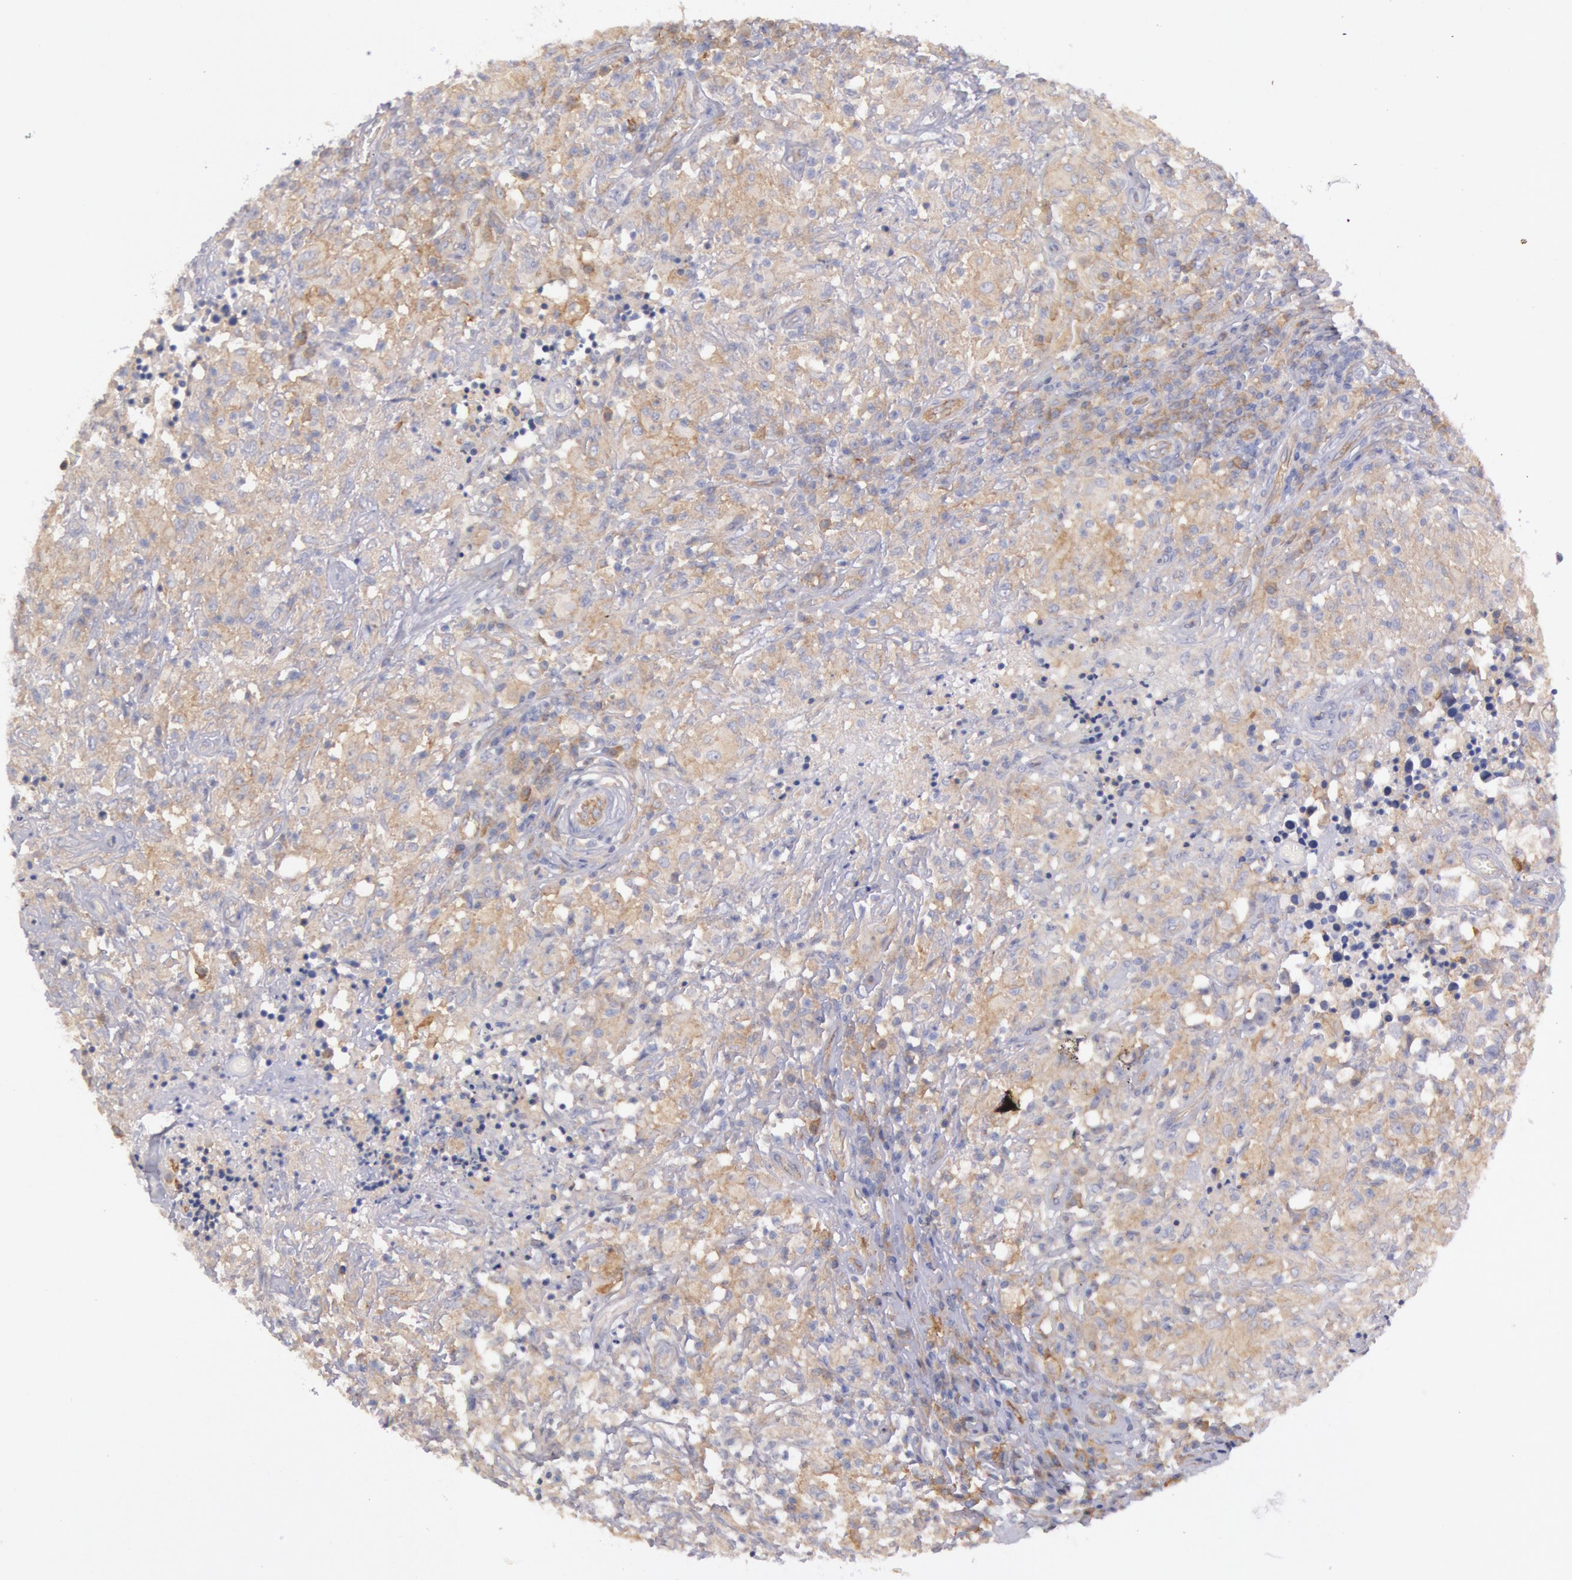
{"staining": {"intensity": "weak", "quantity": ">75%", "location": "cytoplasmic/membranous"}, "tissue": "testis cancer", "cell_type": "Tumor cells", "image_type": "cancer", "snomed": [{"axis": "morphology", "description": "Seminoma, NOS"}, {"axis": "topography", "description": "Testis"}], "caption": "Protein expression analysis of testis cancer reveals weak cytoplasmic/membranous expression in about >75% of tumor cells.", "gene": "MYO5A", "patient": {"sex": "male", "age": 34}}